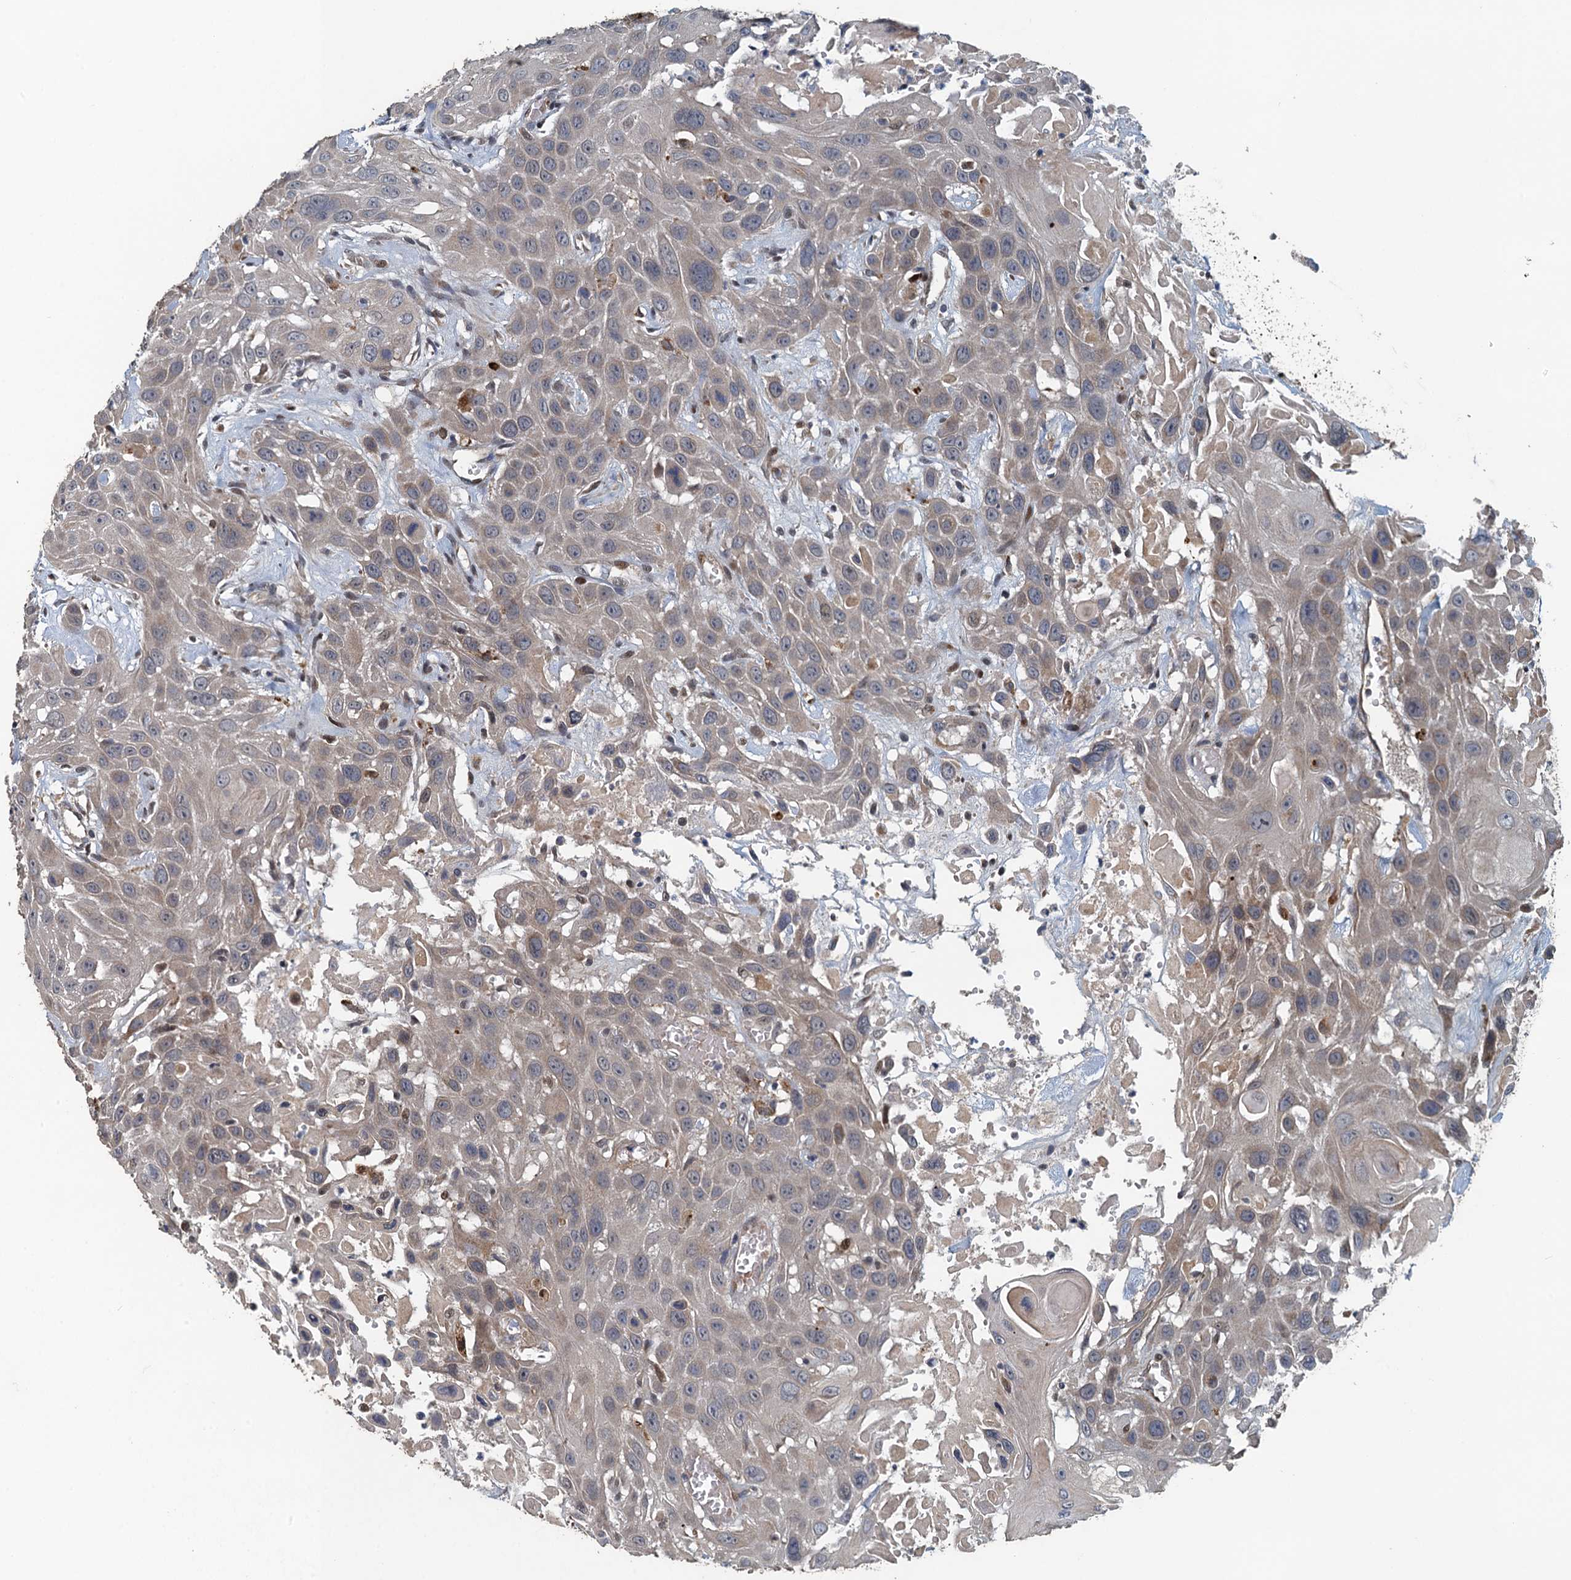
{"staining": {"intensity": "weak", "quantity": "<25%", "location": "cytoplasmic/membranous"}, "tissue": "head and neck cancer", "cell_type": "Tumor cells", "image_type": "cancer", "snomed": [{"axis": "morphology", "description": "Squamous cell carcinoma, NOS"}, {"axis": "topography", "description": "Head-Neck"}], "caption": "There is no significant expression in tumor cells of squamous cell carcinoma (head and neck).", "gene": "AGRN", "patient": {"sex": "male", "age": 81}}